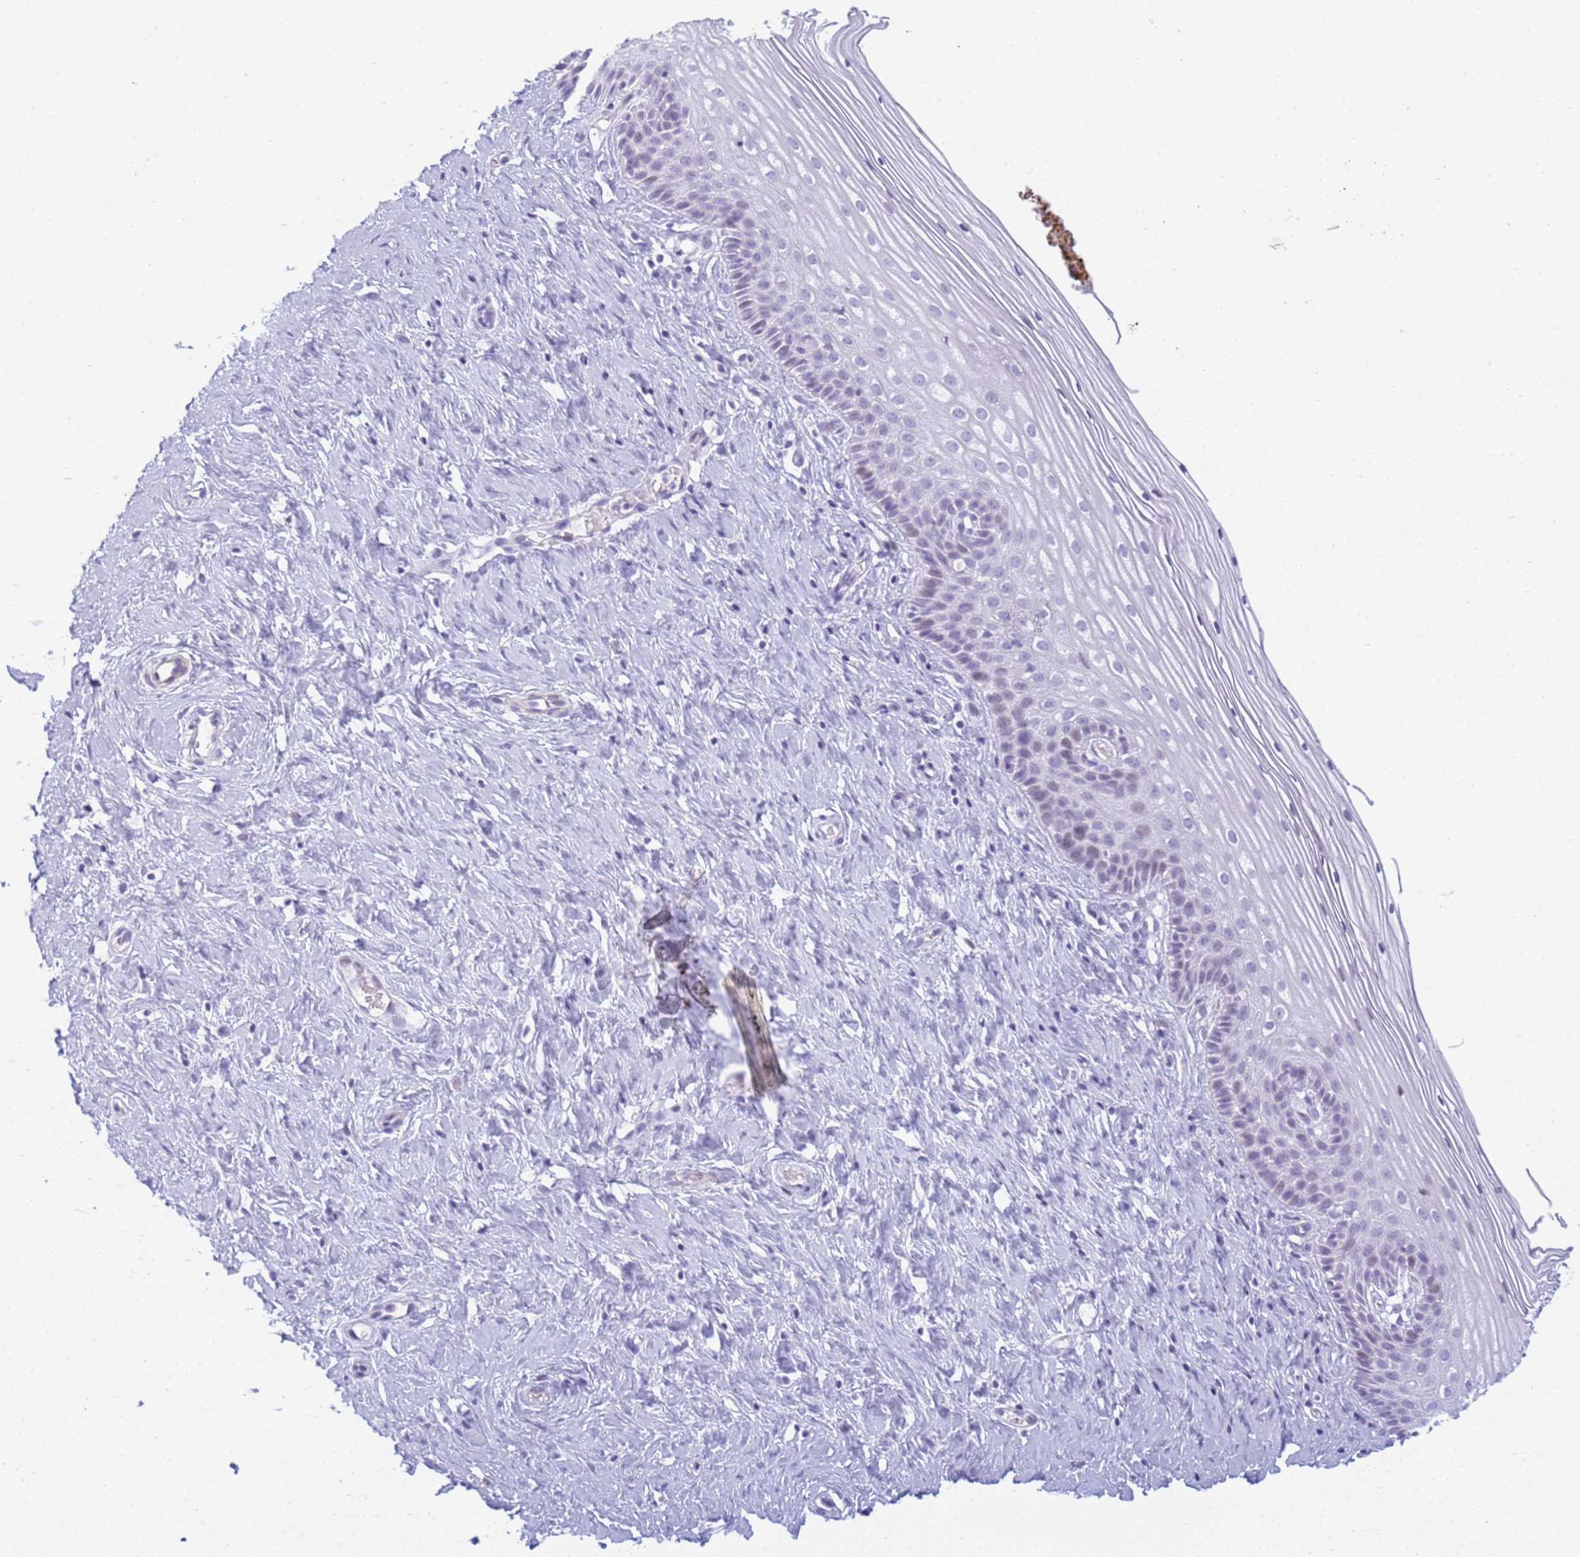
{"staining": {"intensity": "negative", "quantity": "none", "location": "none"}, "tissue": "cervix", "cell_type": "Glandular cells", "image_type": "normal", "snomed": [{"axis": "morphology", "description": "Normal tissue, NOS"}, {"axis": "topography", "description": "Cervix"}], "caption": "DAB (3,3'-diaminobenzidine) immunohistochemical staining of normal cervix reveals no significant staining in glandular cells.", "gene": "SNX20", "patient": {"sex": "female", "age": 33}}